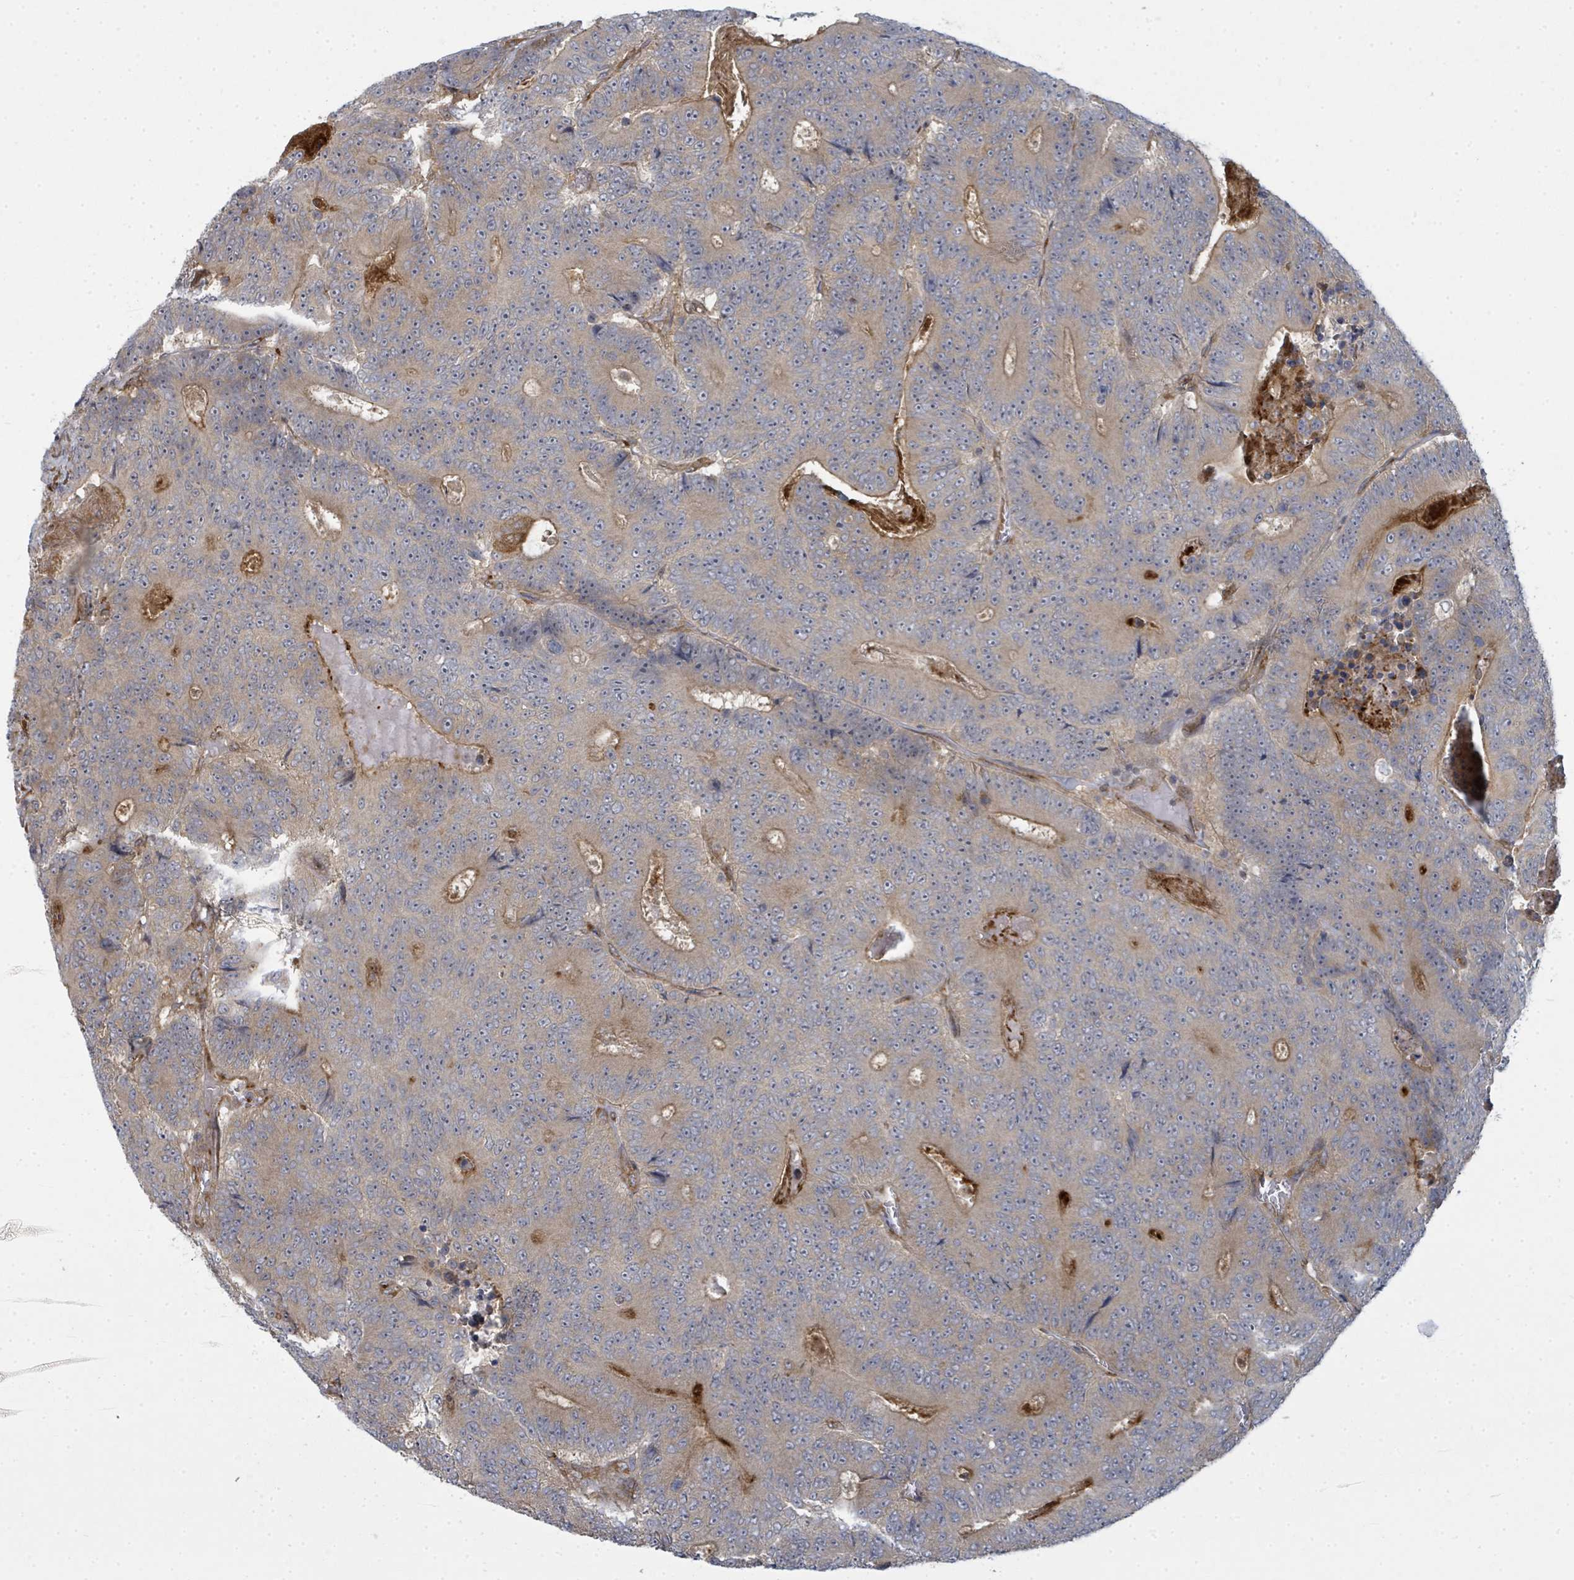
{"staining": {"intensity": "weak", "quantity": "<25%", "location": "cytoplasmic/membranous"}, "tissue": "colorectal cancer", "cell_type": "Tumor cells", "image_type": "cancer", "snomed": [{"axis": "morphology", "description": "Adenocarcinoma, NOS"}, {"axis": "topography", "description": "Colon"}], "caption": "Image shows no significant protein staining in tumor cells of adenocarcinoma (colorectal).", "gene": "PSMG2", "patient": {"sex": "male", "age": 83}}